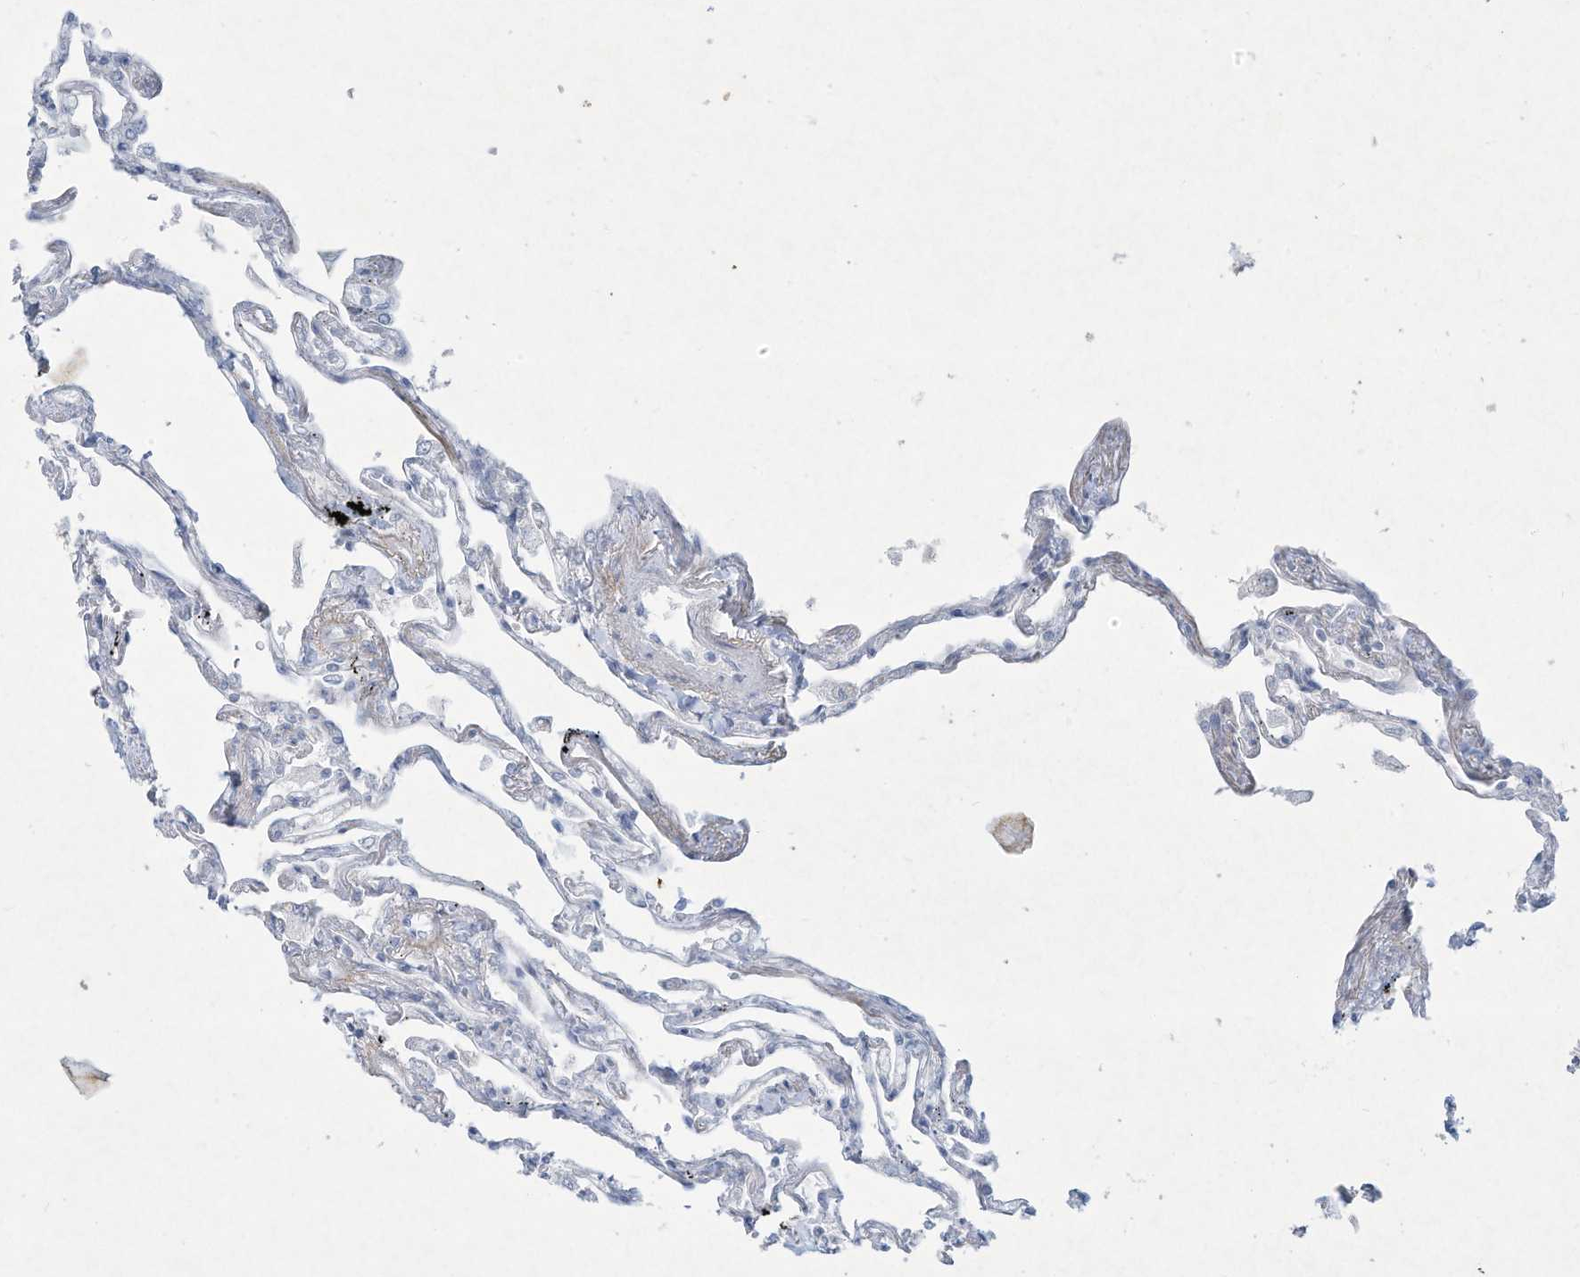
{"staining": {"intensity": "negative", "quantity": "none", "location": "none"}, "tissue": "lung", "cell_type": "Alveolar cells", "image_type": "normal", "snomed": [{"axis": "morphology", "description": "Normal tissue, NOS"}, {"axis": "topography", "description": "Lung"}], "caption": "Micrograph shows no protein expression in alveolar cells of unremarkable lung. Brightfield microscopy of immunohistochemistry (IHC) stained with DAB (3,3'-diaminobenzidine) (brown) and hematoxylin (blue), captured at high magnification.", "gene": "PAX6", "patient": {"sex": "female", "age": 67}}